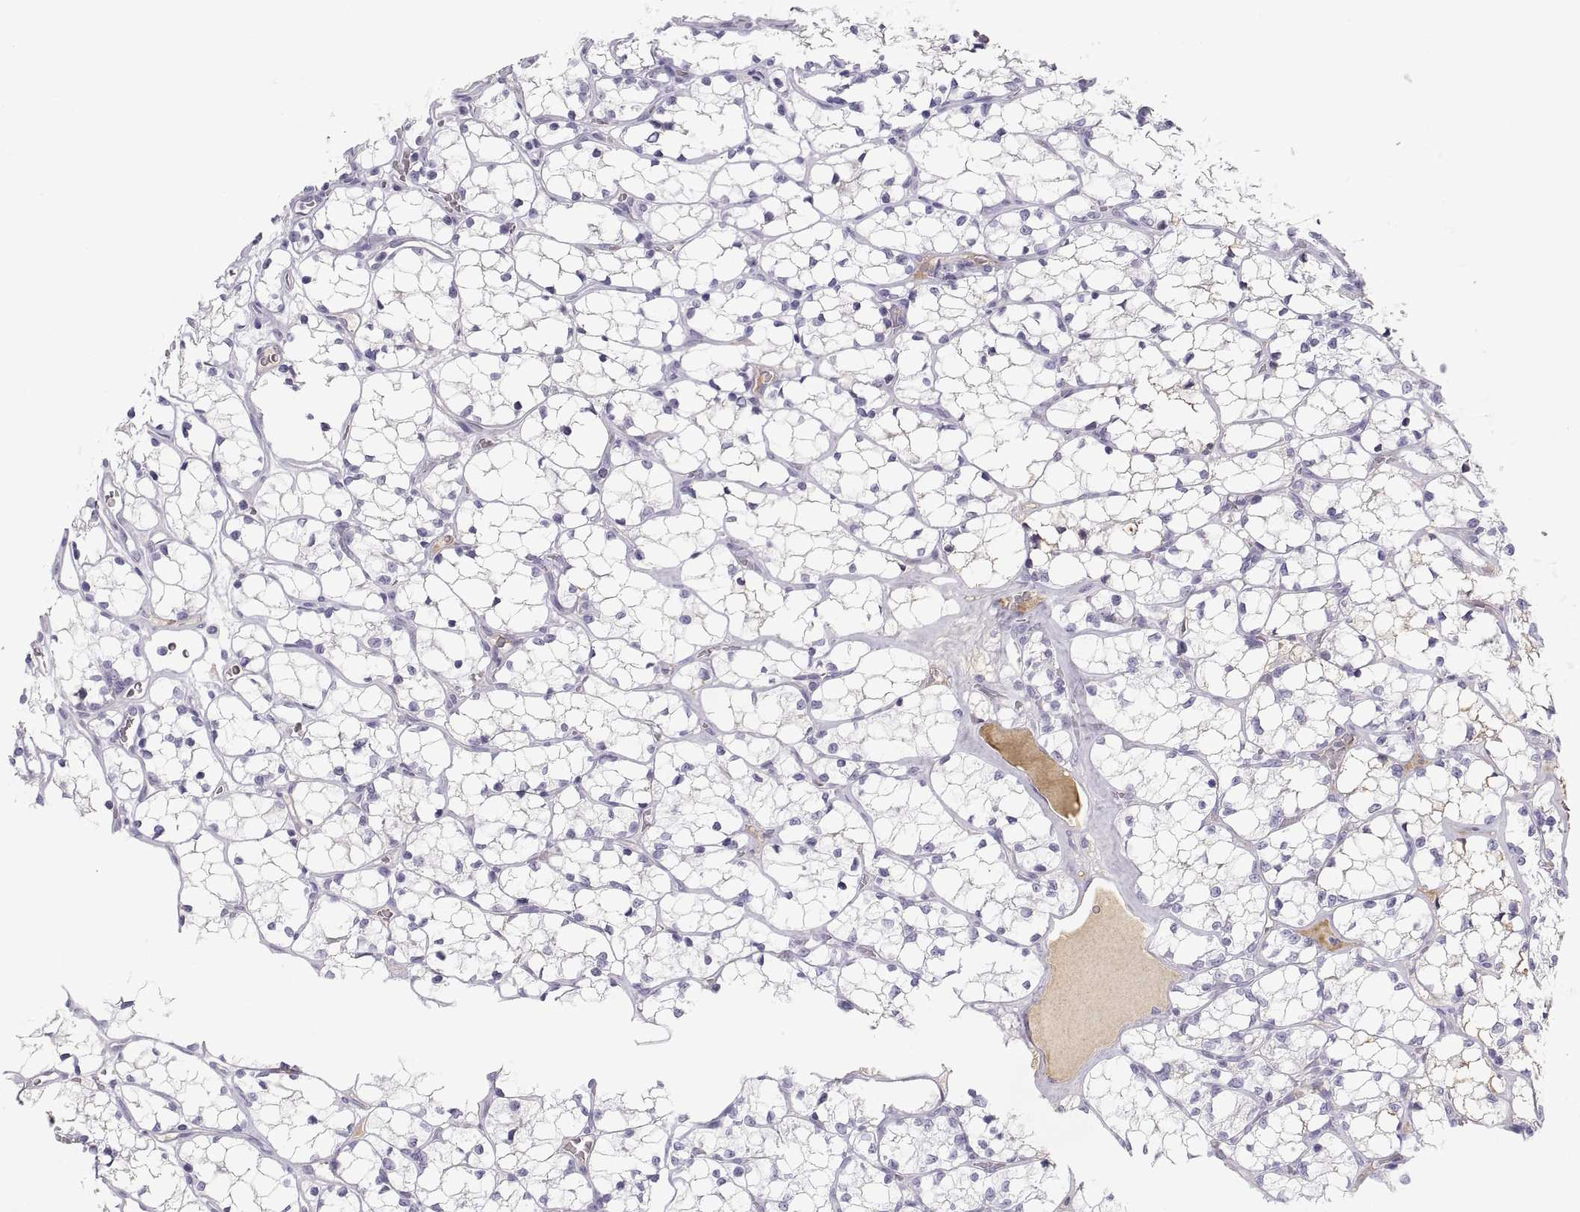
{"staining": {"intensity": "negative", "quantity": "none", "location": "none"}, "tissue": "renal cancer", "cell_type": "Tumor cells", "image_type": "cancer", "snomed": [{"axis": "morphology", "description": "Adenocarcinoma, NOS"}, {"axis": "topography", "description": "Kidney"}], "caption": "This photomicrograph is of adenocarcinoma (renal) stained with immunohistochemistry (IHC) to label a protein in brown with the nuclei are counter-stained blue. There is no positivity in tumor cells.", "gene": "MAGEB2", "patient": {"sex": "female", "age": 69}}